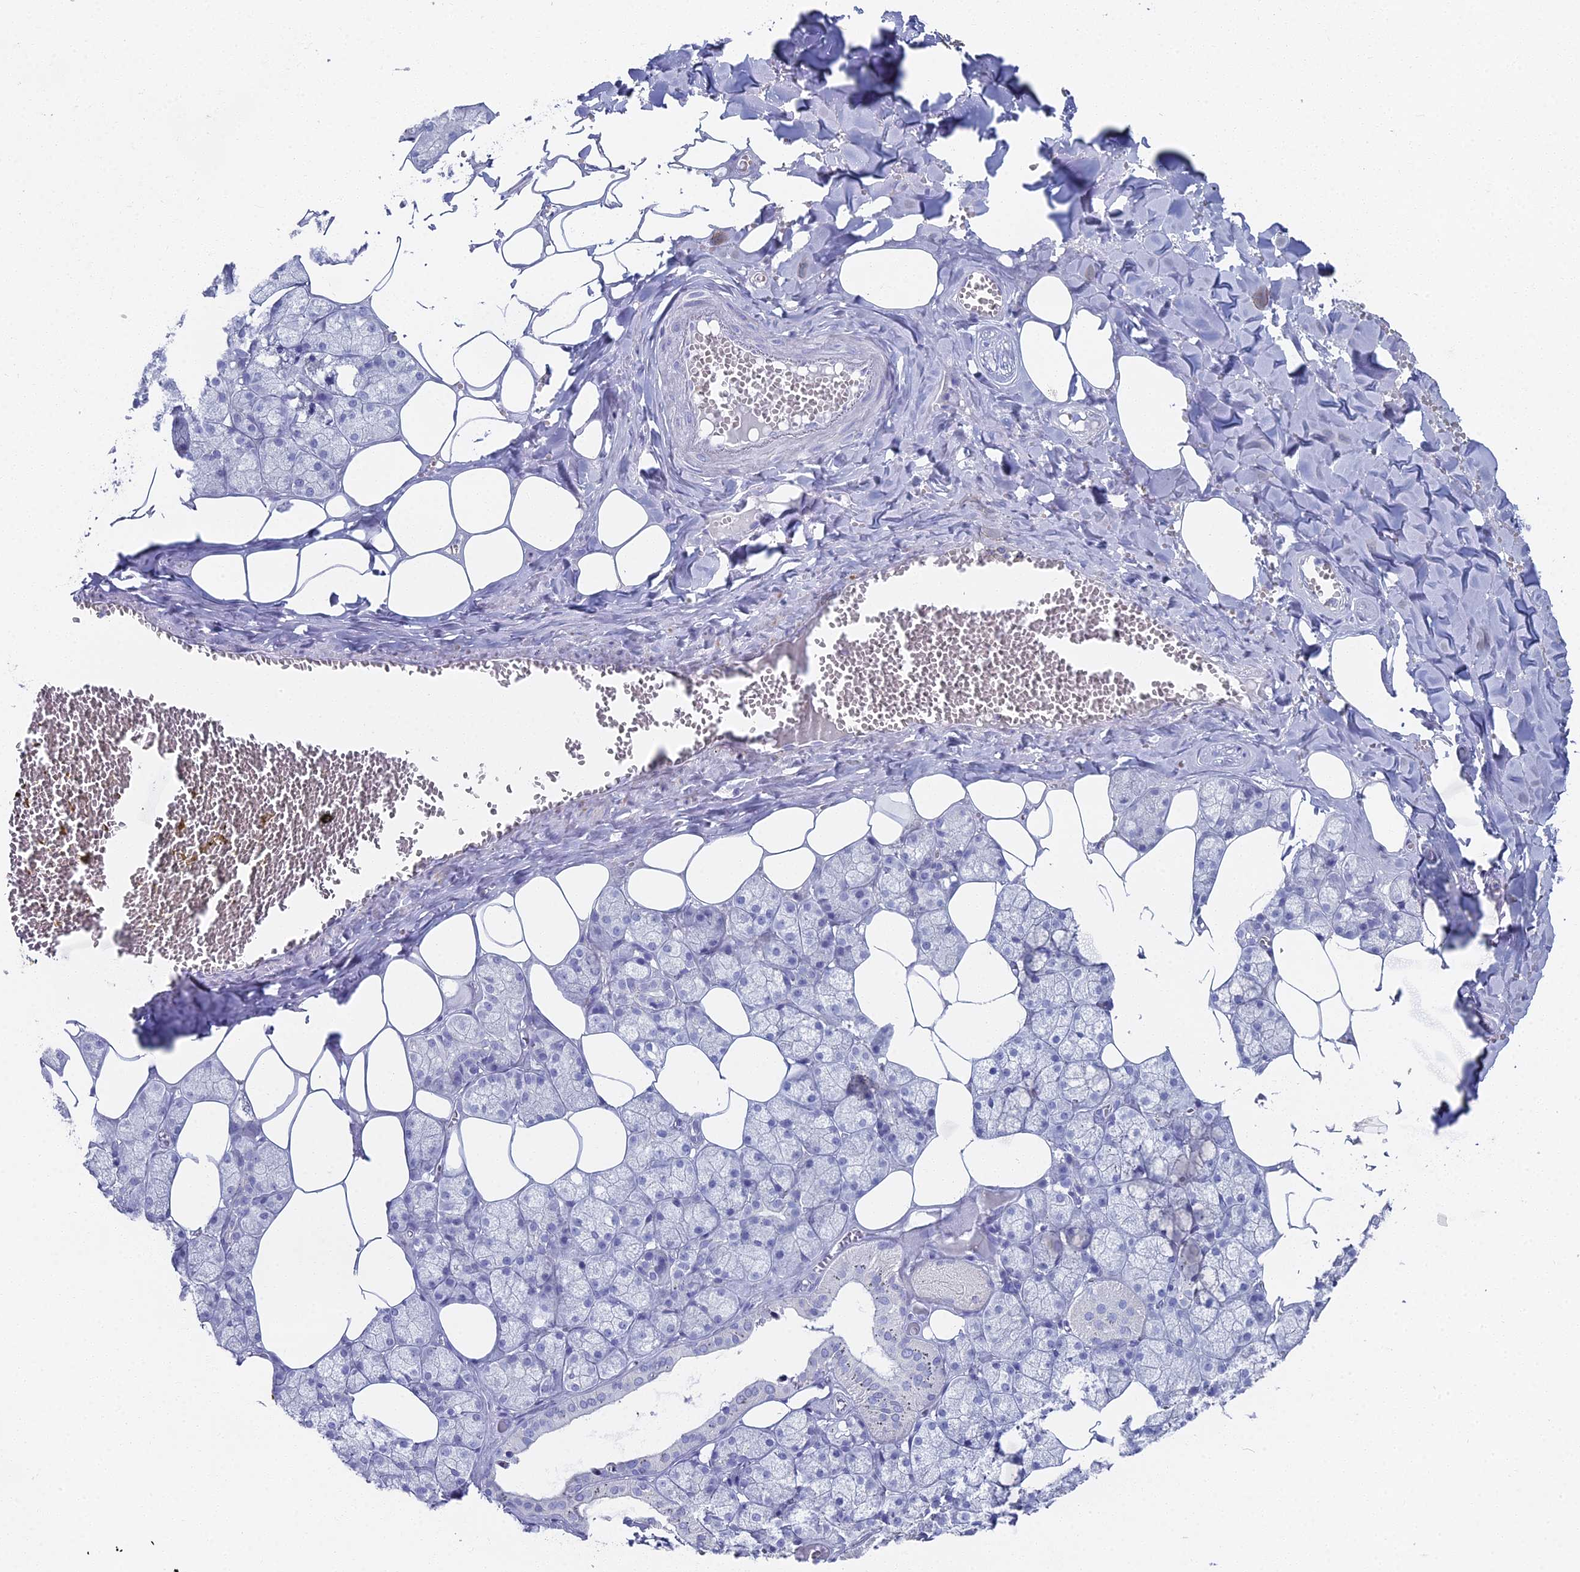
{"staining": {"intensity": "negative", "quantity": "none", "location": "none"}, "tissue": "salivary gland", "cell_type": "Glandular cells", "image_type": "normal", "snomed": [{"axis": "morphology", "description": "Normal tissue, NOS"}, {"axis": "topography", "description": "Salivary gland"}], "caption": "Immunohistochemical staining of normal salivary gland displays no significant positivity in glandular cells.", "gene": "ALPP", "patient": {"sex": "male", "age": 62}}